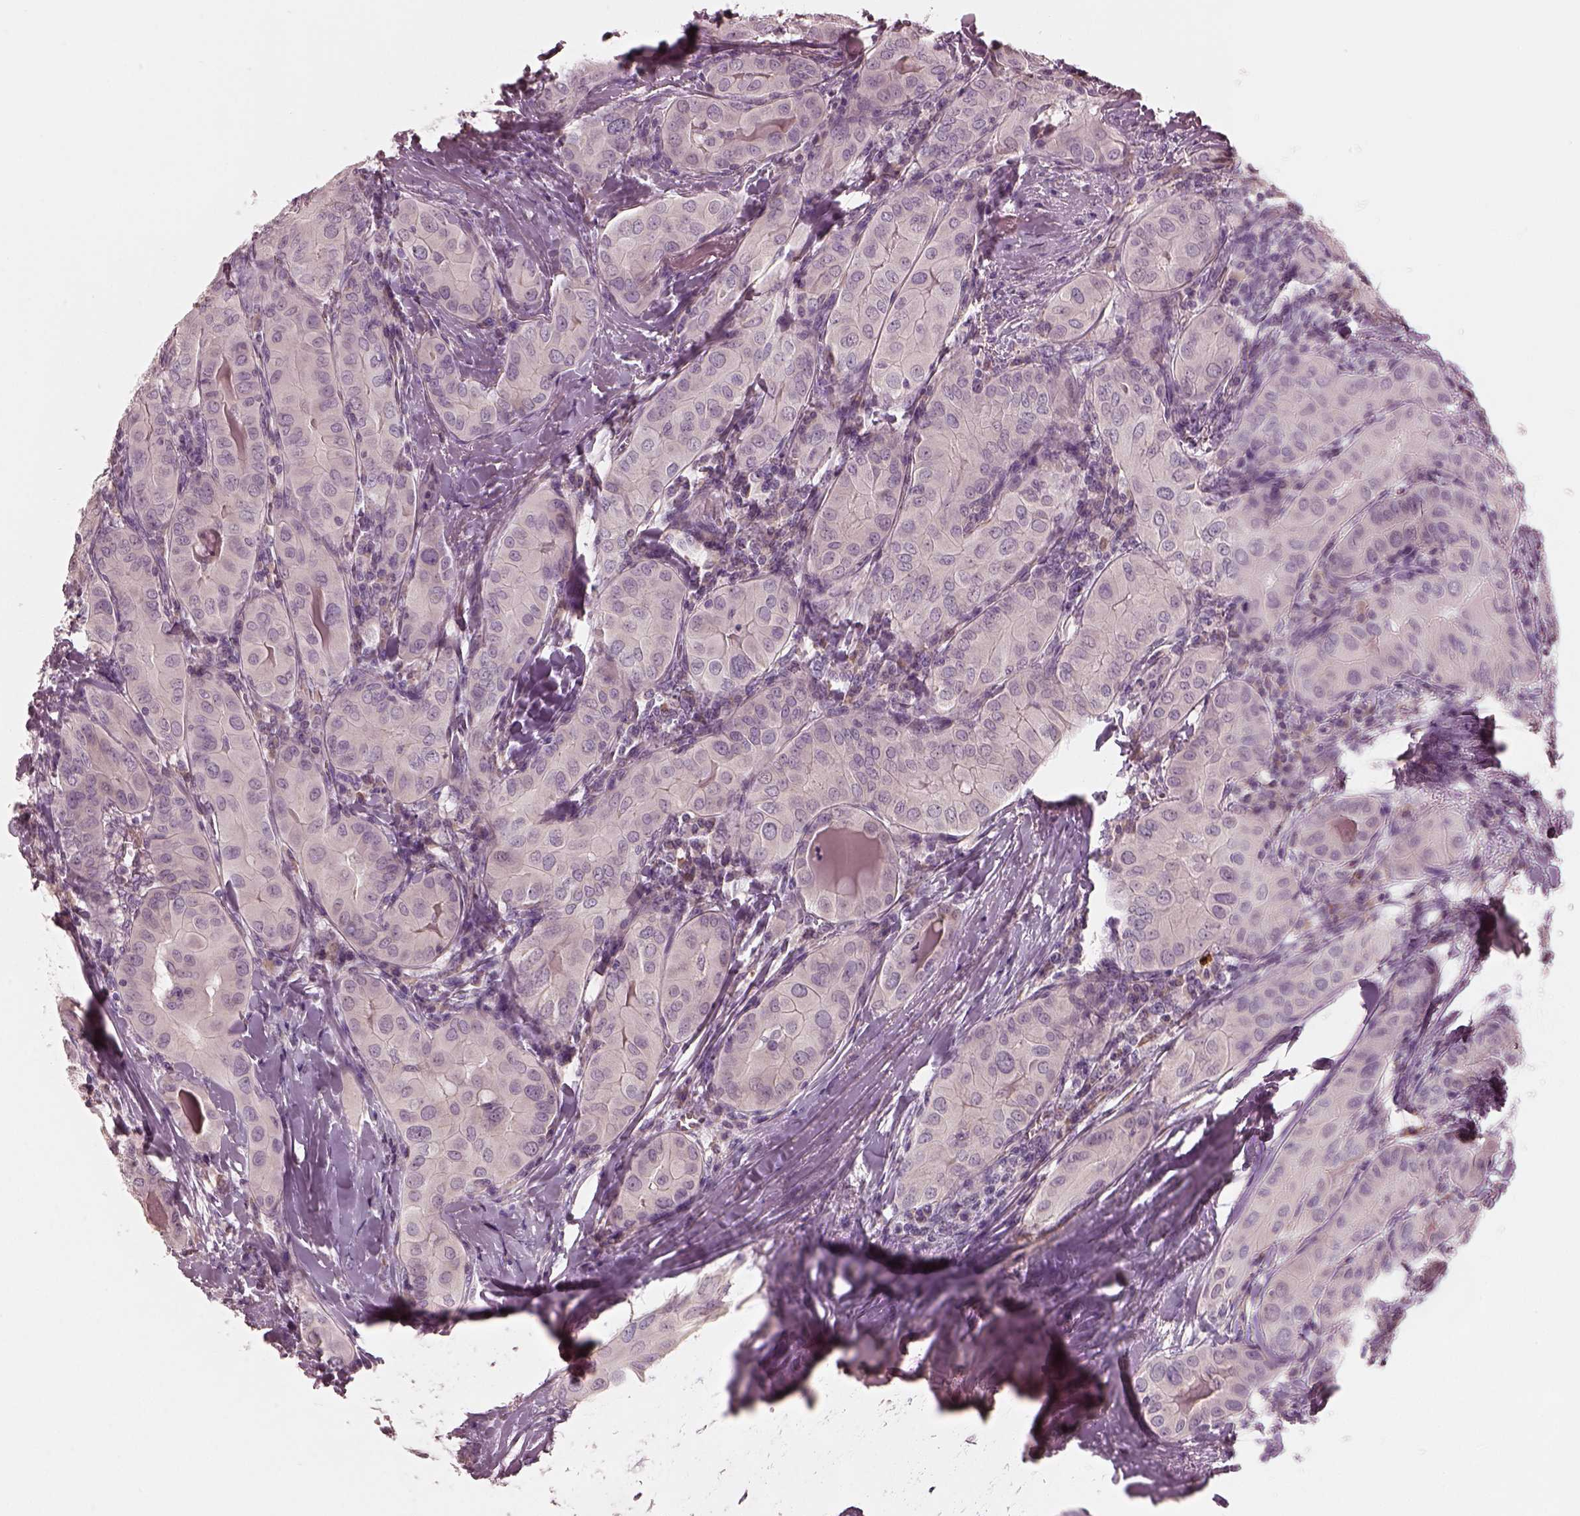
{"staining": {"intensity": "negative", "quantity": "none", "location": "none"}, "tissue": "thyroid cancer", "cell_type": "Tumor cells", "image_type": "cancer", "snomed": [{"axis": "morphology", "description": "Papillary adenocarcinoma, NOS"}, {"axis": "topography", "description": "Thyroid gland"}], "caption": "A histopathology image of thyroid cancer stained for a protein exhibits no brown staining in tumor cells.", "gene": "MIA", "patient": {"sex": "female", "age": 37}}